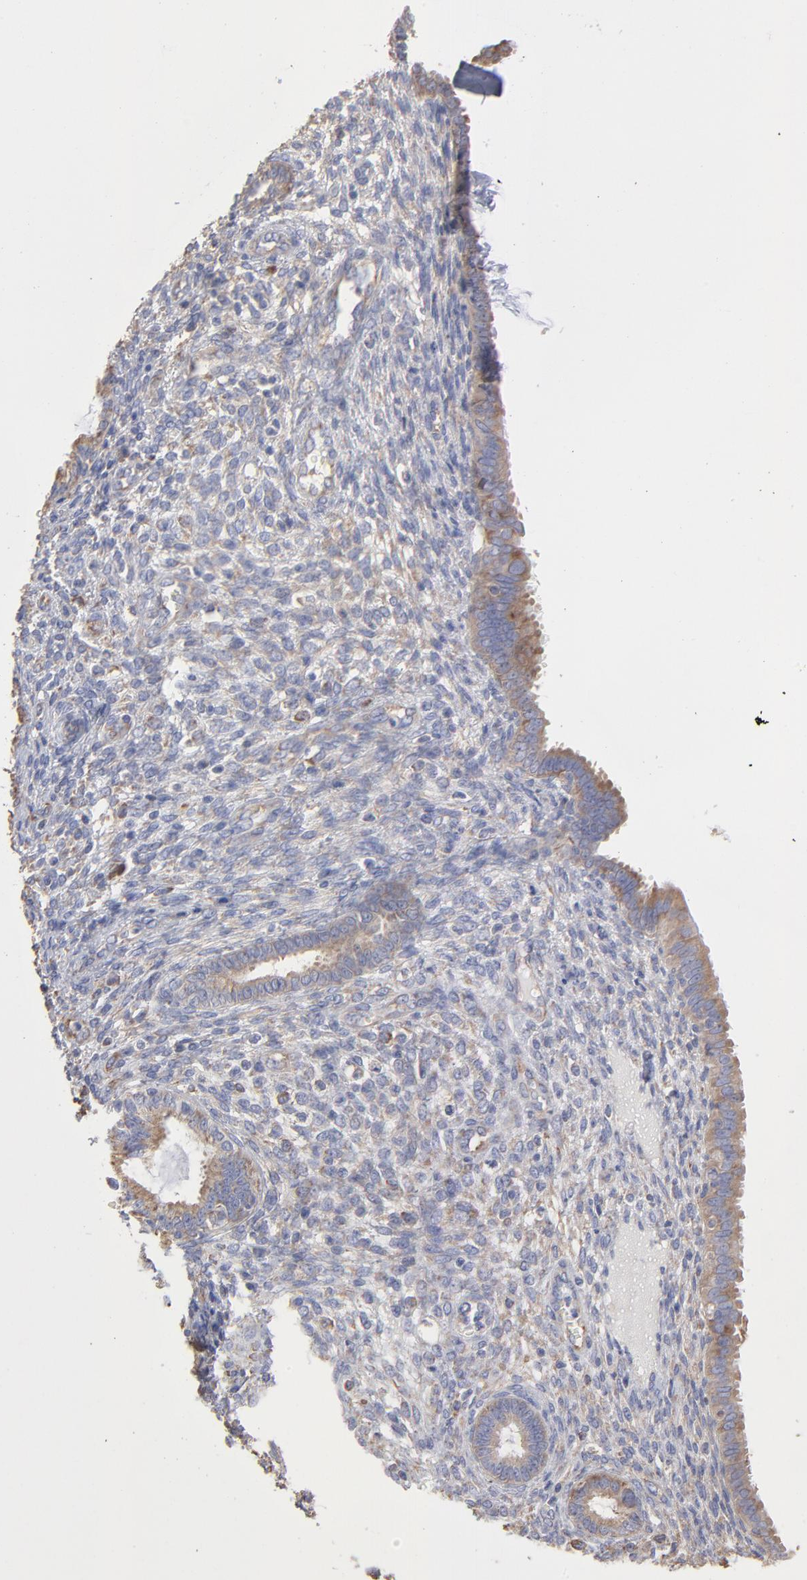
{"staining": {"intensity": "weak", "quantity": ">75%", "location": "cytoplasmic/membranous"}, "tissue": "endometrium", "cell_type": "Cells in endometrial stroma", "image_type": "normal", "snomed": [{"axis": "morphology", "description": "Normal tissue, NOS"}, {"axis": "topography", "description": "Endometrium"}], "caption": "A photomicrograph showing weak cytoplasmic/membranous staining in about >75% of cells in endometrial stroma in benign endometrium, as visualized by brown immunohistochemical staining.", "gene": "RPL3", "patient": {"sex": "female", "age": 72}}